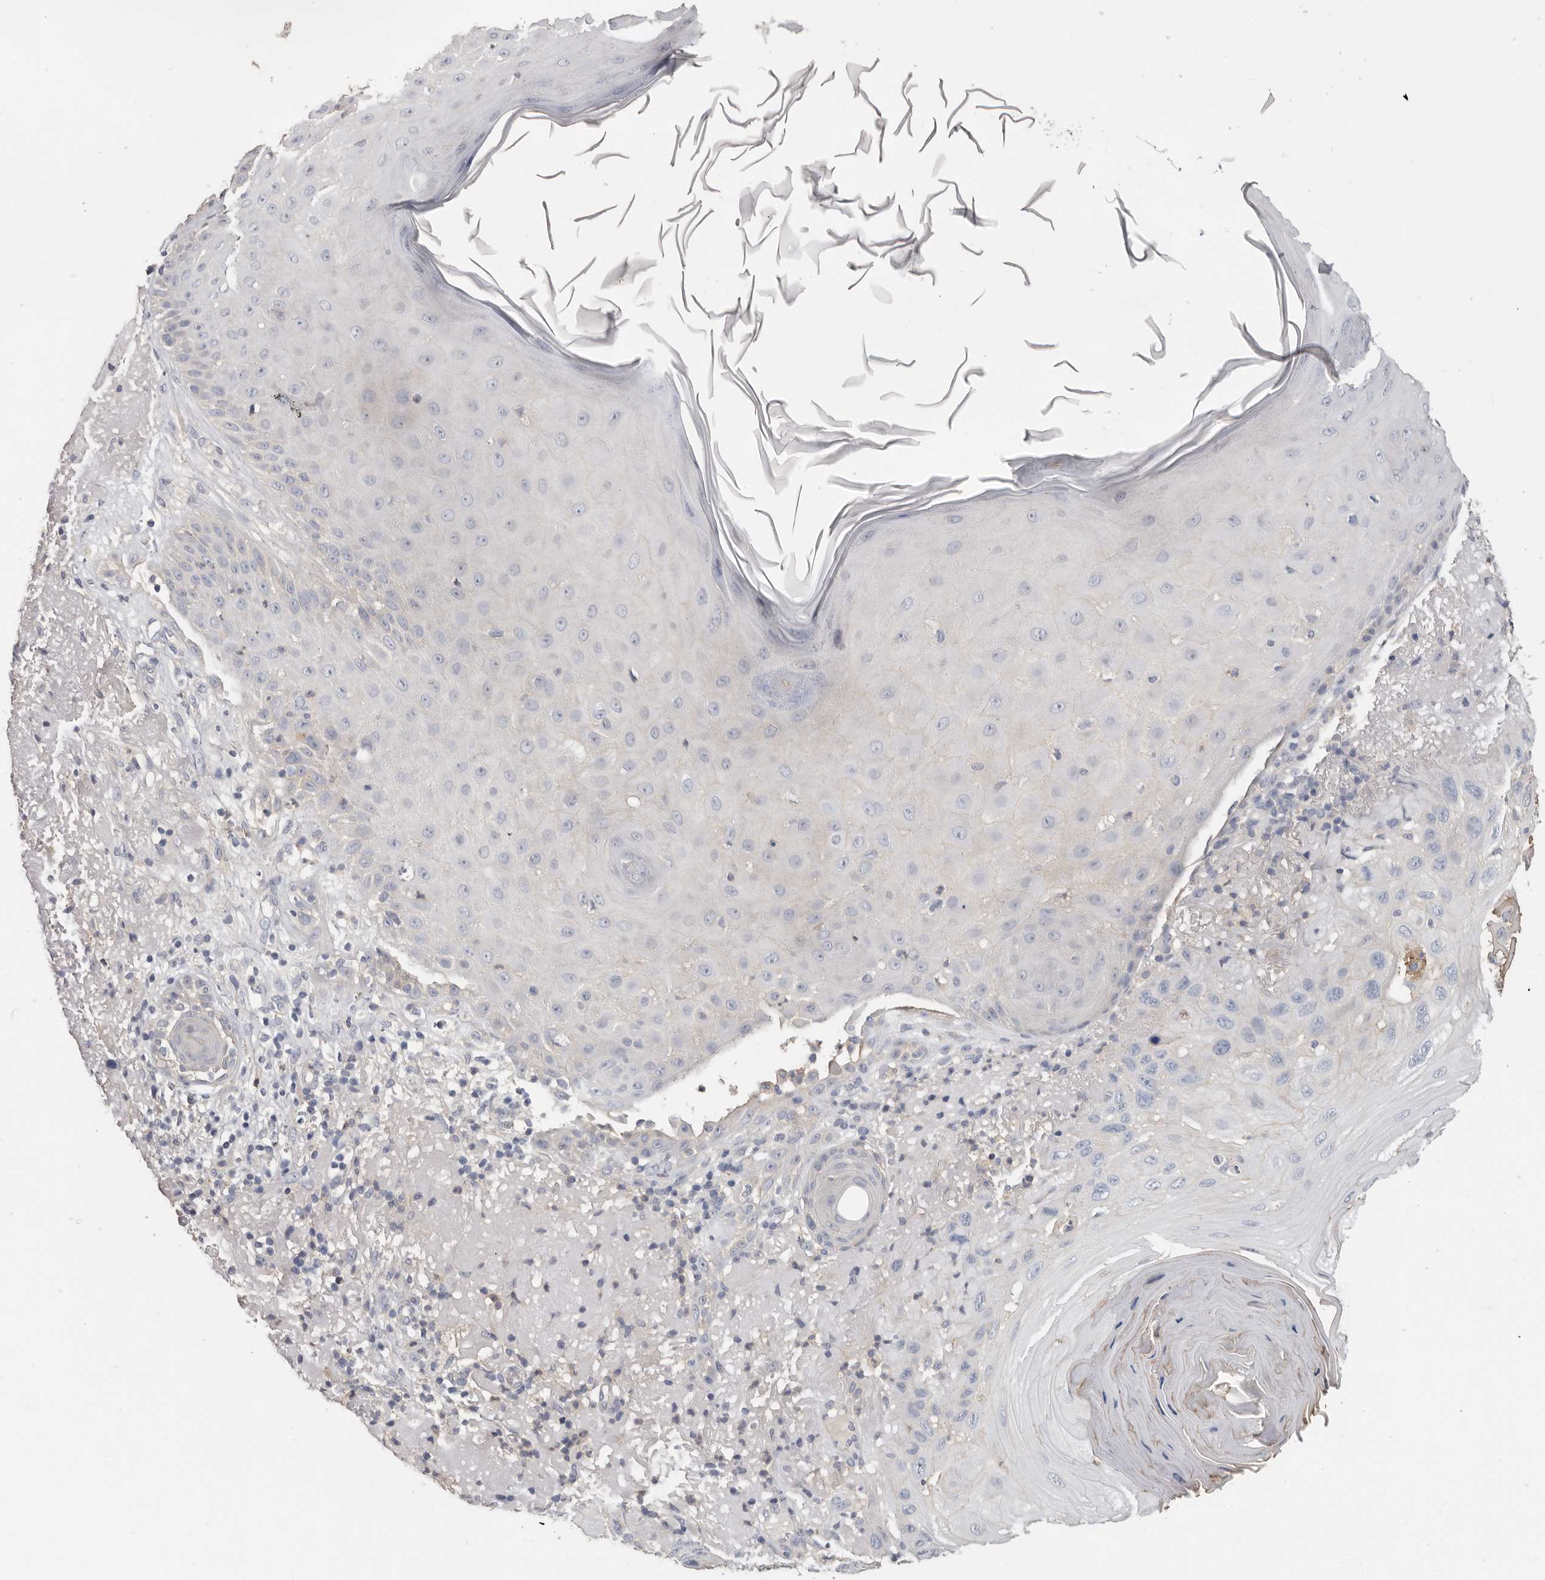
{"staining": {"intensity": "negative", "quantity": "none", "location": "none"}, "tissue": "skin cancer", "cell_type": "Tumor cells", "image_type": "cancer", "snomed": [{"axis": "morphology", "description": "Normal tissue, NOS"}, {"axis": "morphology", "description": "Squamous cell carcinoma, NOS"}, {"axis": "topography", "description": "Skin"}], "caption": "Immunohistochemical staining of squamous cell carcinoma (skin) shows no significant staining in tumor cells. (DAB (3,3'-diaminobenzidine) IHC, high magnification).", "gene": "WDTC1", "patient": {"sex": "female", "age": 96}}